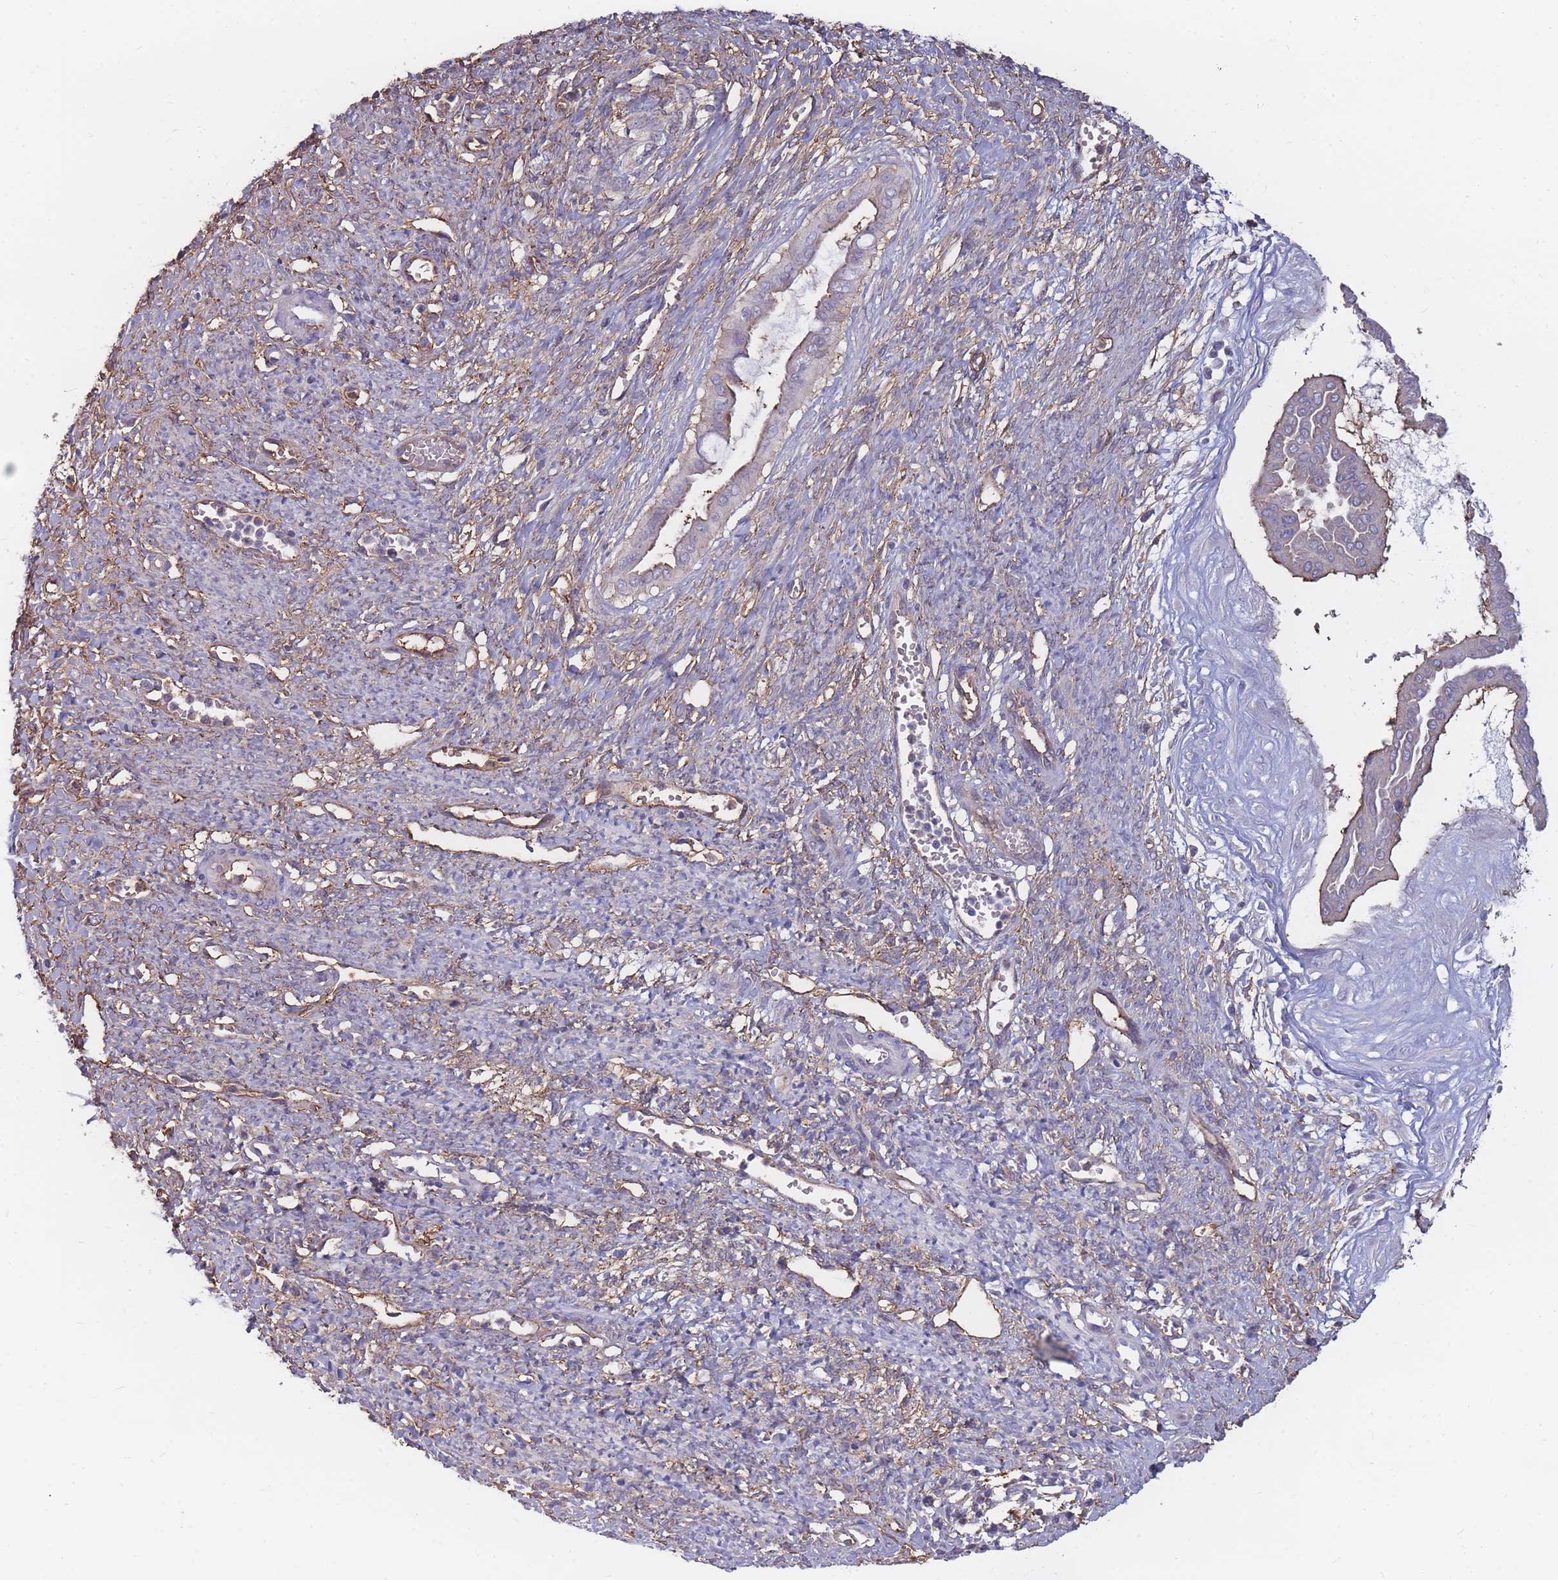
{"staining": {"intensity": "weak", "quantity": "<25%", "location": "cytoplasmic/membranous"}, "tissue": "ovarian cancer", "cell_type": "Tumor cells", "image_type": "cancer", "snomed": [{"axis": "morphology", "description": "Cystadenocarcinoma, mucinous, NOS"}, {"axis": "topography", "description": "Ovary"}], "caption": "This is a image of immunohistochemistry staining of ovarian cancer, which shows no positivity in tumor cells.", "gene": "GNA11", "patient": {"sex": "female", "age": 73}}